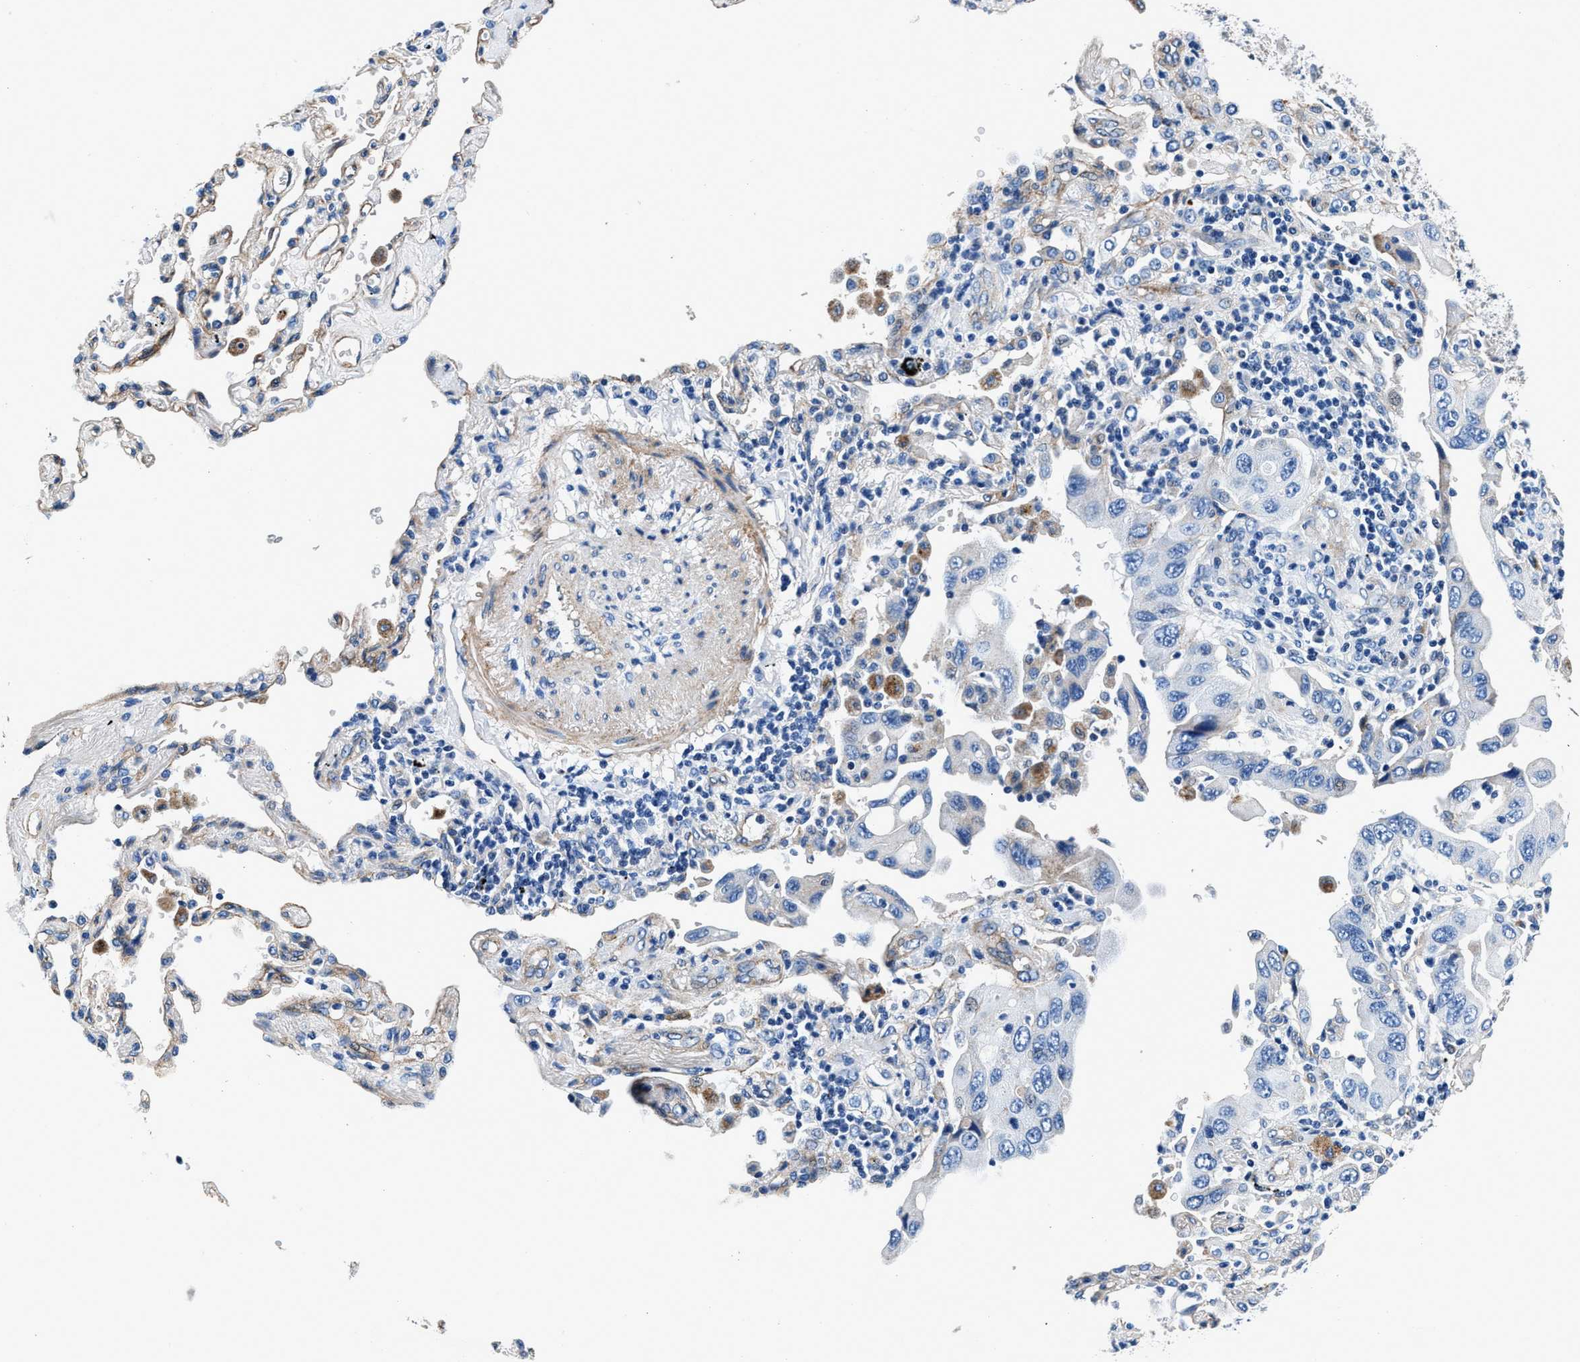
{"staining": {"intensity": "negative", "quantity": "none", "location": "none"}, "tissue": "lung cancer", "cell_type": "Tumor cells", "image_type": "cancer", "snomed": [{"axis": "morphology", "description": "Adenocarcinoma, NOS"}, {"axis": "topography", "description": "Lung"}], "caption": "An immunohistochemistry (IHC) micrograph of lung cancer (adenocarcinoma) is shown. There is no staining in tumor cells of lung cancer (adenocarcinoma). The staining was performed using DAB (3,3'-diaminobenzidine) to visualize the protein expression in brown, while the nuclei were stained in blue with hematoxylin (Magnification: 20x).", "gene": "DAG1", "patient": {"sex": "female", "age": 65}}